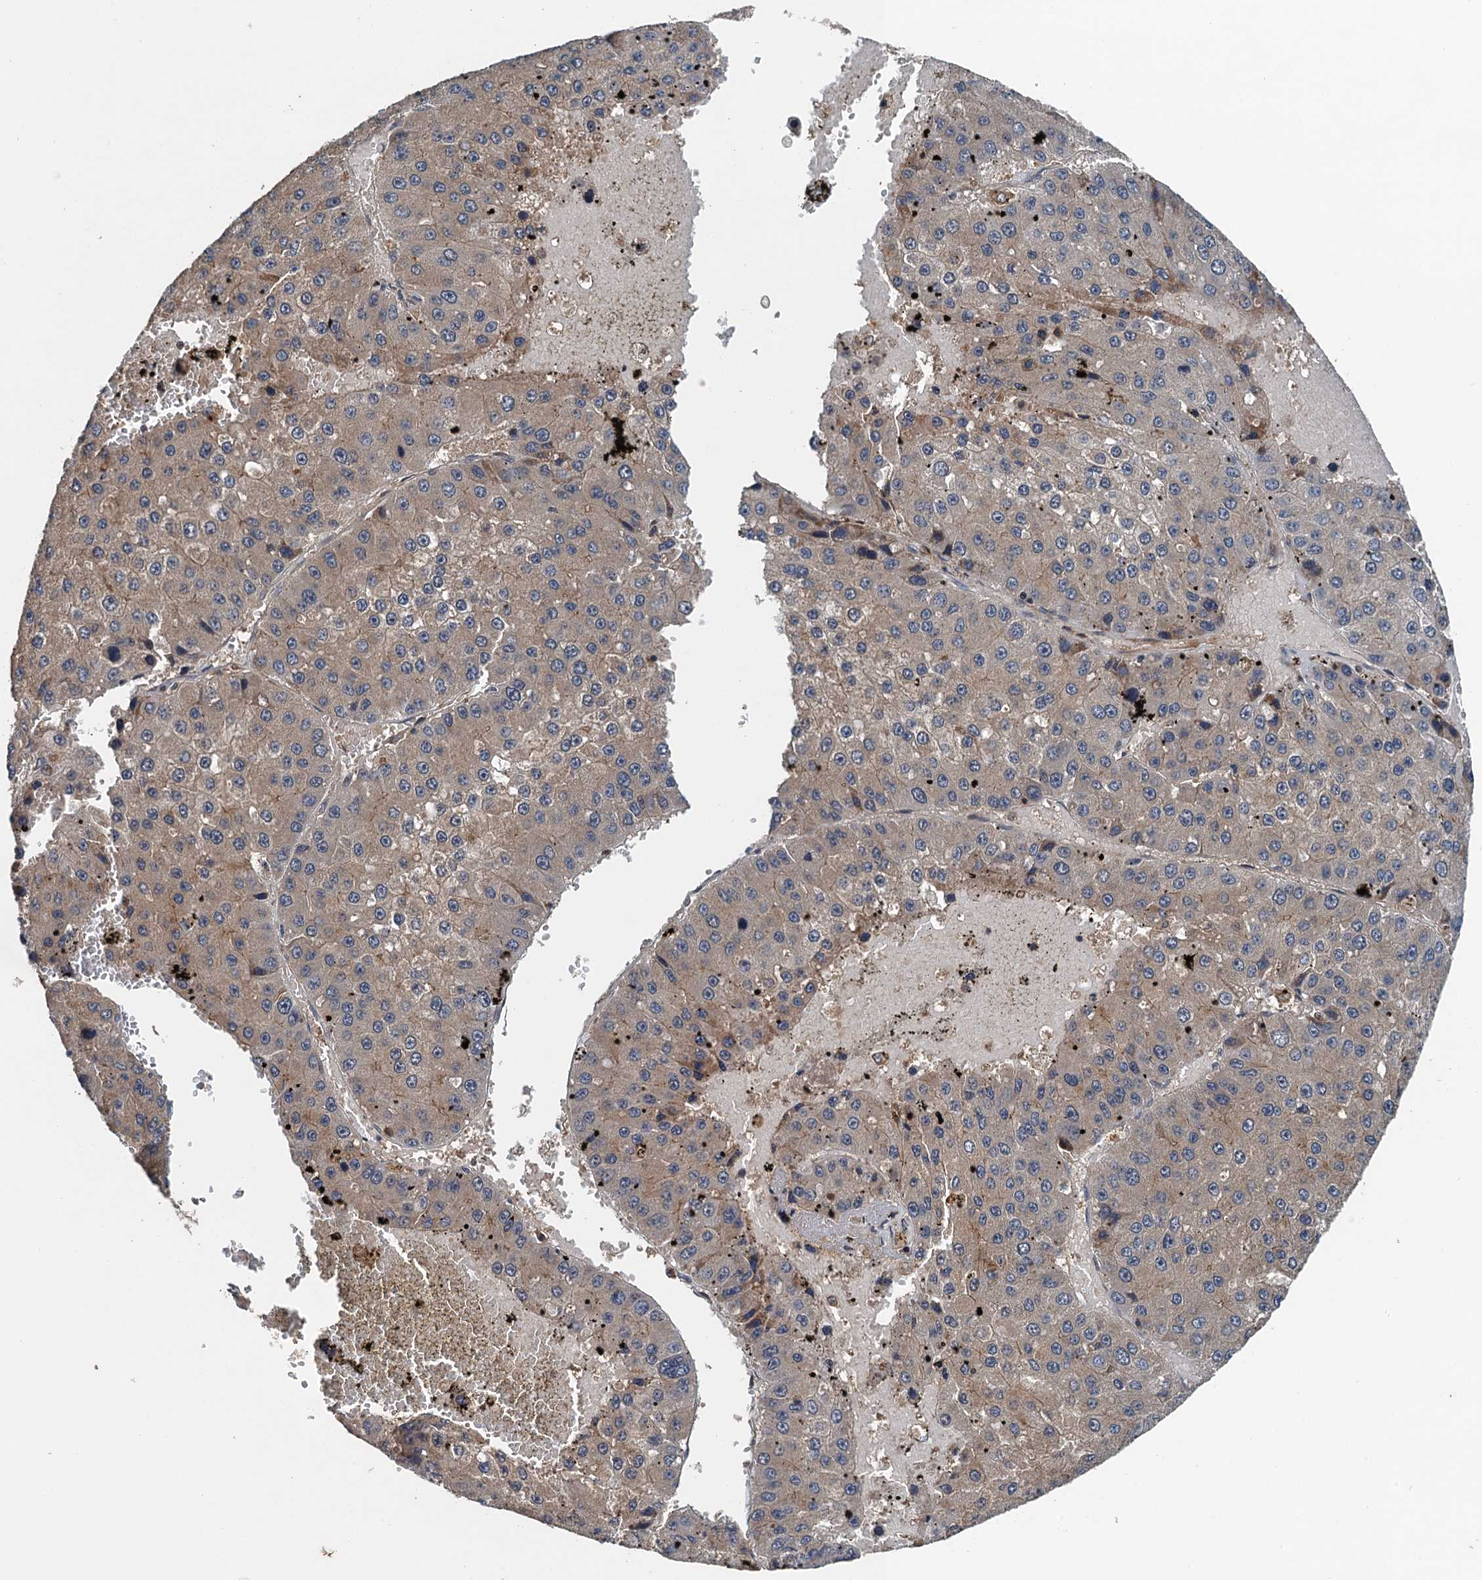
{"staining": {"intensity": "weak", "quantity": "<25%", "location": "cytoplasmic/membranous"}, "tissue": "liver cancer", "cell_type": "Tumor cells", "image_type": "cancer", "snomed": [{"axis": "morphology", "description": "Carcinoma, Hepatocellular, NOS"}, {"axis": "topography", "description": "Liver"}], "caption": "A high-resolution histopathology image shows IHC staining of hepatocellular carcinoma (liver), which exhibits no significant expression in tumor cells. The staining was performed using DAB to visualize the protein expression in brown, while the nuclei were stained in blue with hematoxylin (Magnification: 20x).", "gene": "BORCS5", "patient": {"sex": "female", "age": 73}}